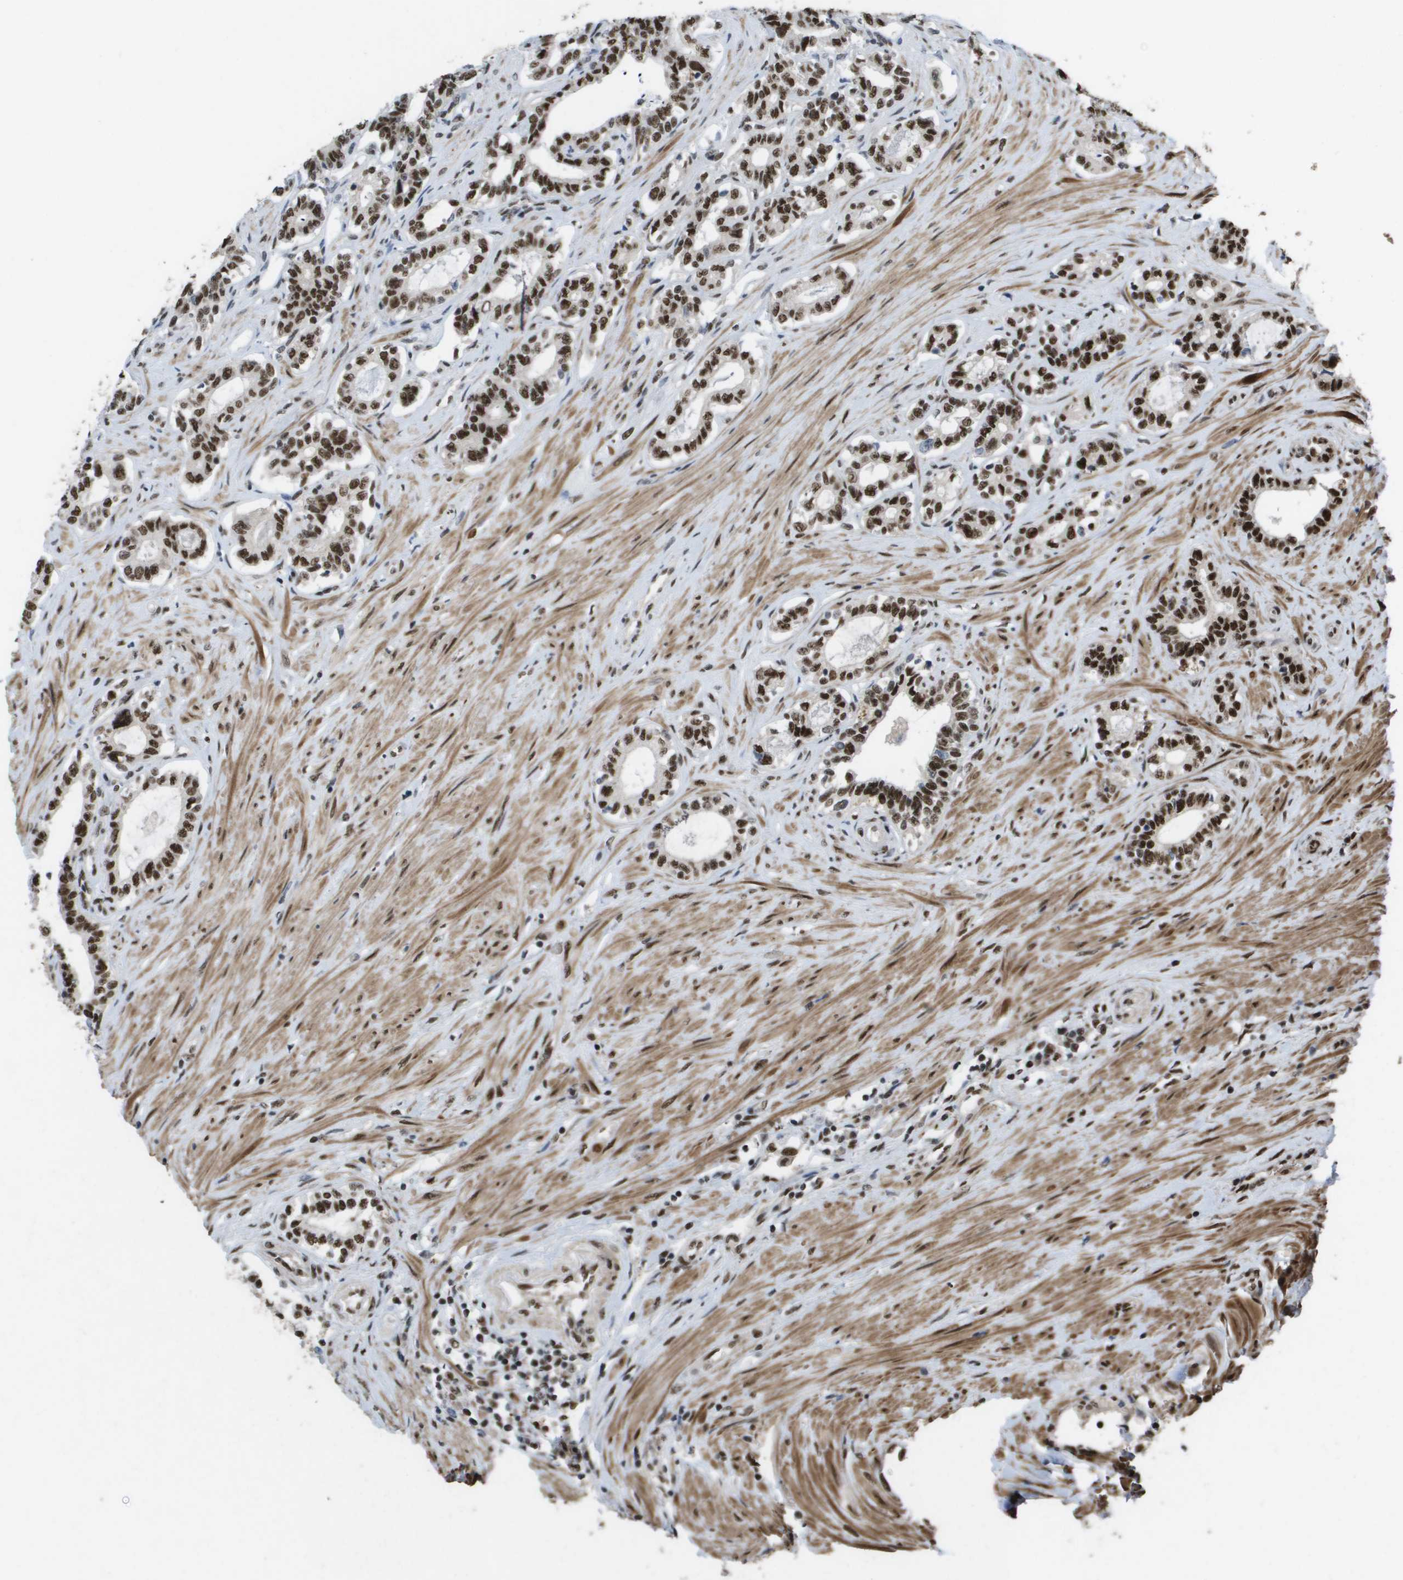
{"staining": {"intensity": "strong", "quantity": ">75%", "location": "nuclear"}, "tissue": "seminal vesicle", "cell_type": "Glandular cells", "image_type": "normal", "snomed": [{"axis": "morphology", "description": "Normal tissue, NOS"}, {"axis": "morphology", "description": "Adenocarcinoma, High grade"}, {"axis": "topography", "description": "Prostate"}, {"axis": "topography", "description": "Seminal veicle"}], "caption": "The immunohistochemical stain labels strong nuclear positivity in glandular cells of normal seminal vesicle. (brown staining indicates protein expression, while blue staining denotes nuclei).", "gene": "CDT1", "patient": {"sex": "male", "age": 55}}